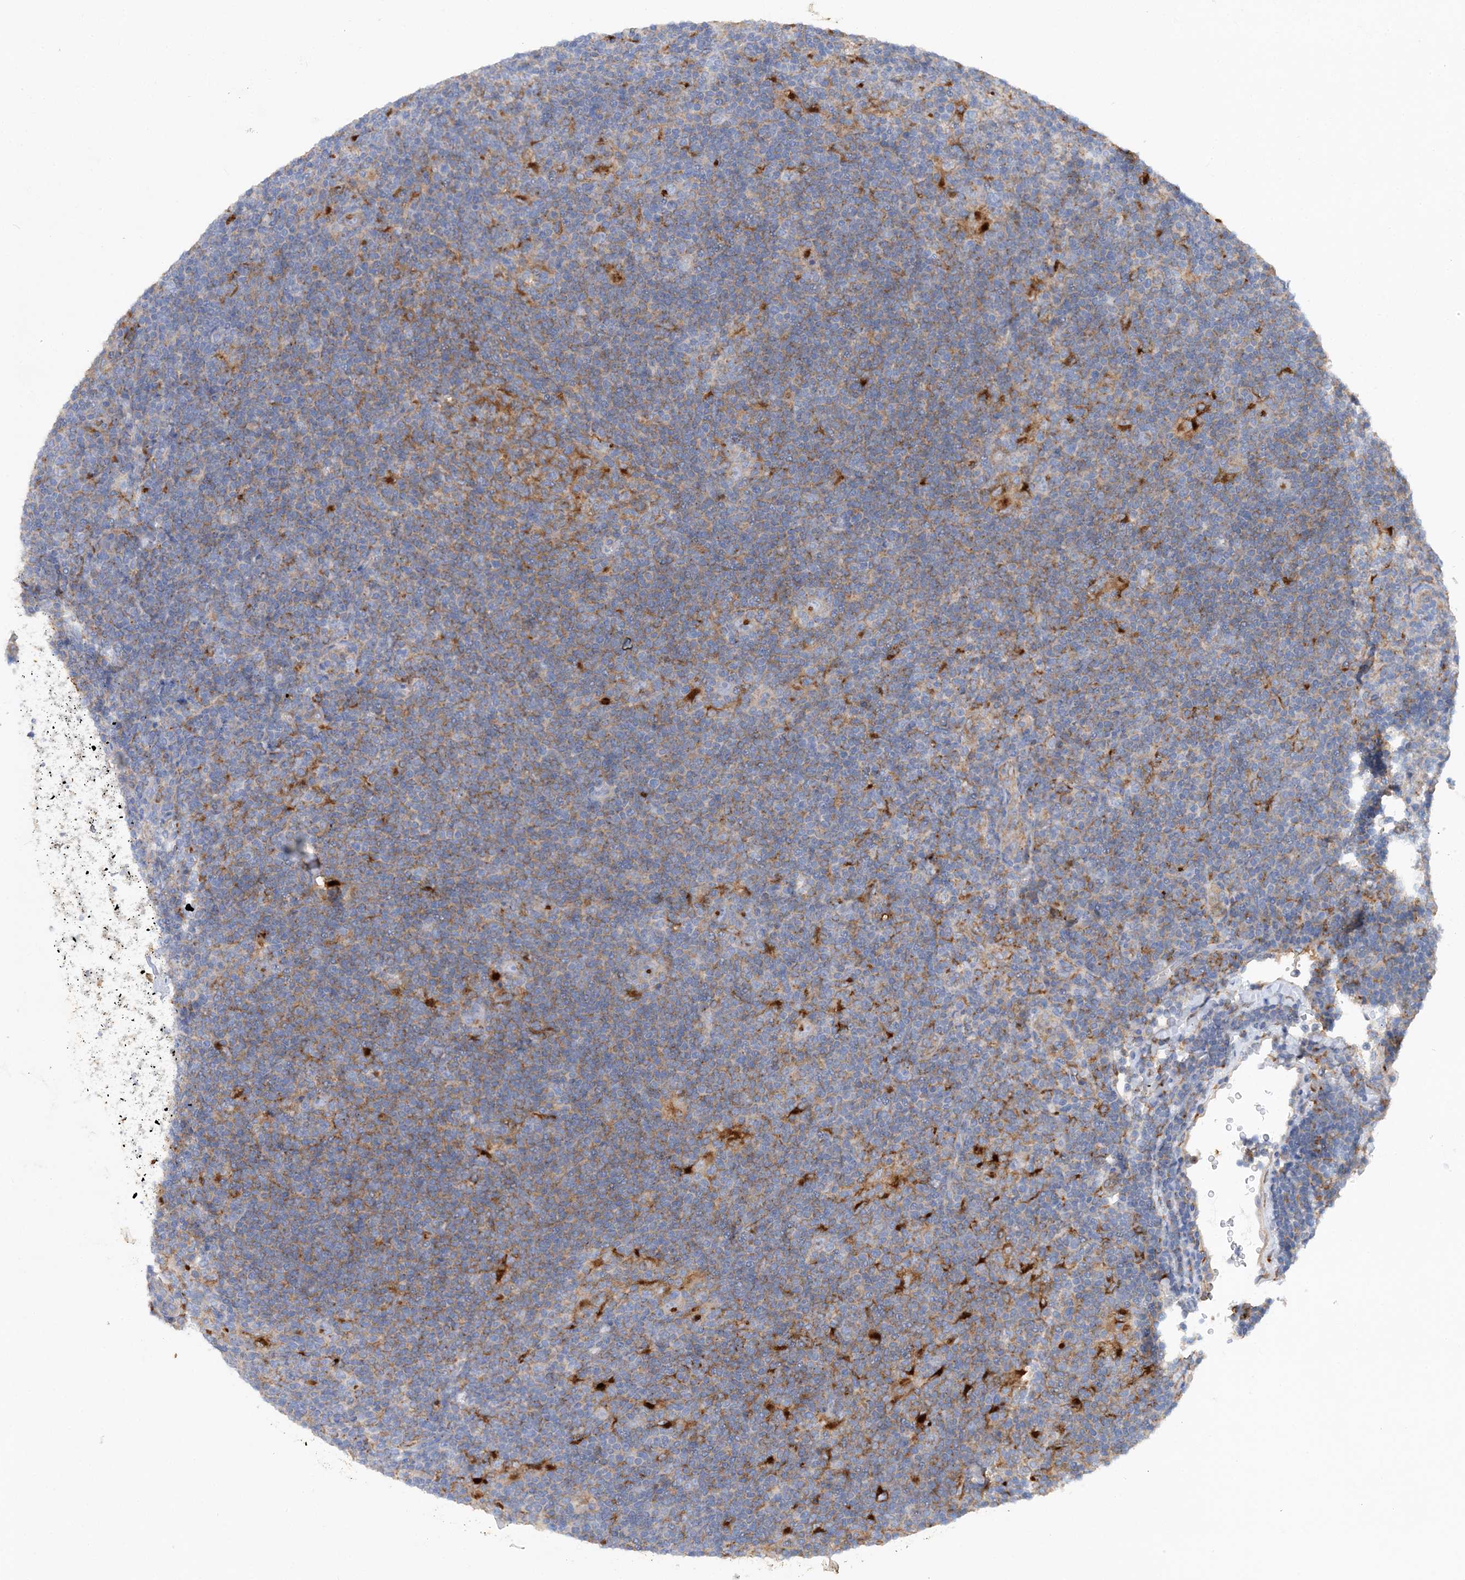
{"staining": {"intensity": "moderate", "quantity": "<25%", "location": "cytoplasmic/membranous"}, "tissue": "lymphoma", "cell_type": "Tumor cells", "image_type": "cancer", "snomed": [{"axis": "morphology", "description": "Hodgkin's disease, NOS"}, {"axis": "topography", "description": "Lymph node"}], "caption": "The image exhibits staining of Hodgkin's disease, revealing moderate cytoplasmic/membranous protein expression (brown color) within tumor cells.", "gene": "GRINA", "patient": {"sex": "female", "age": 57}}